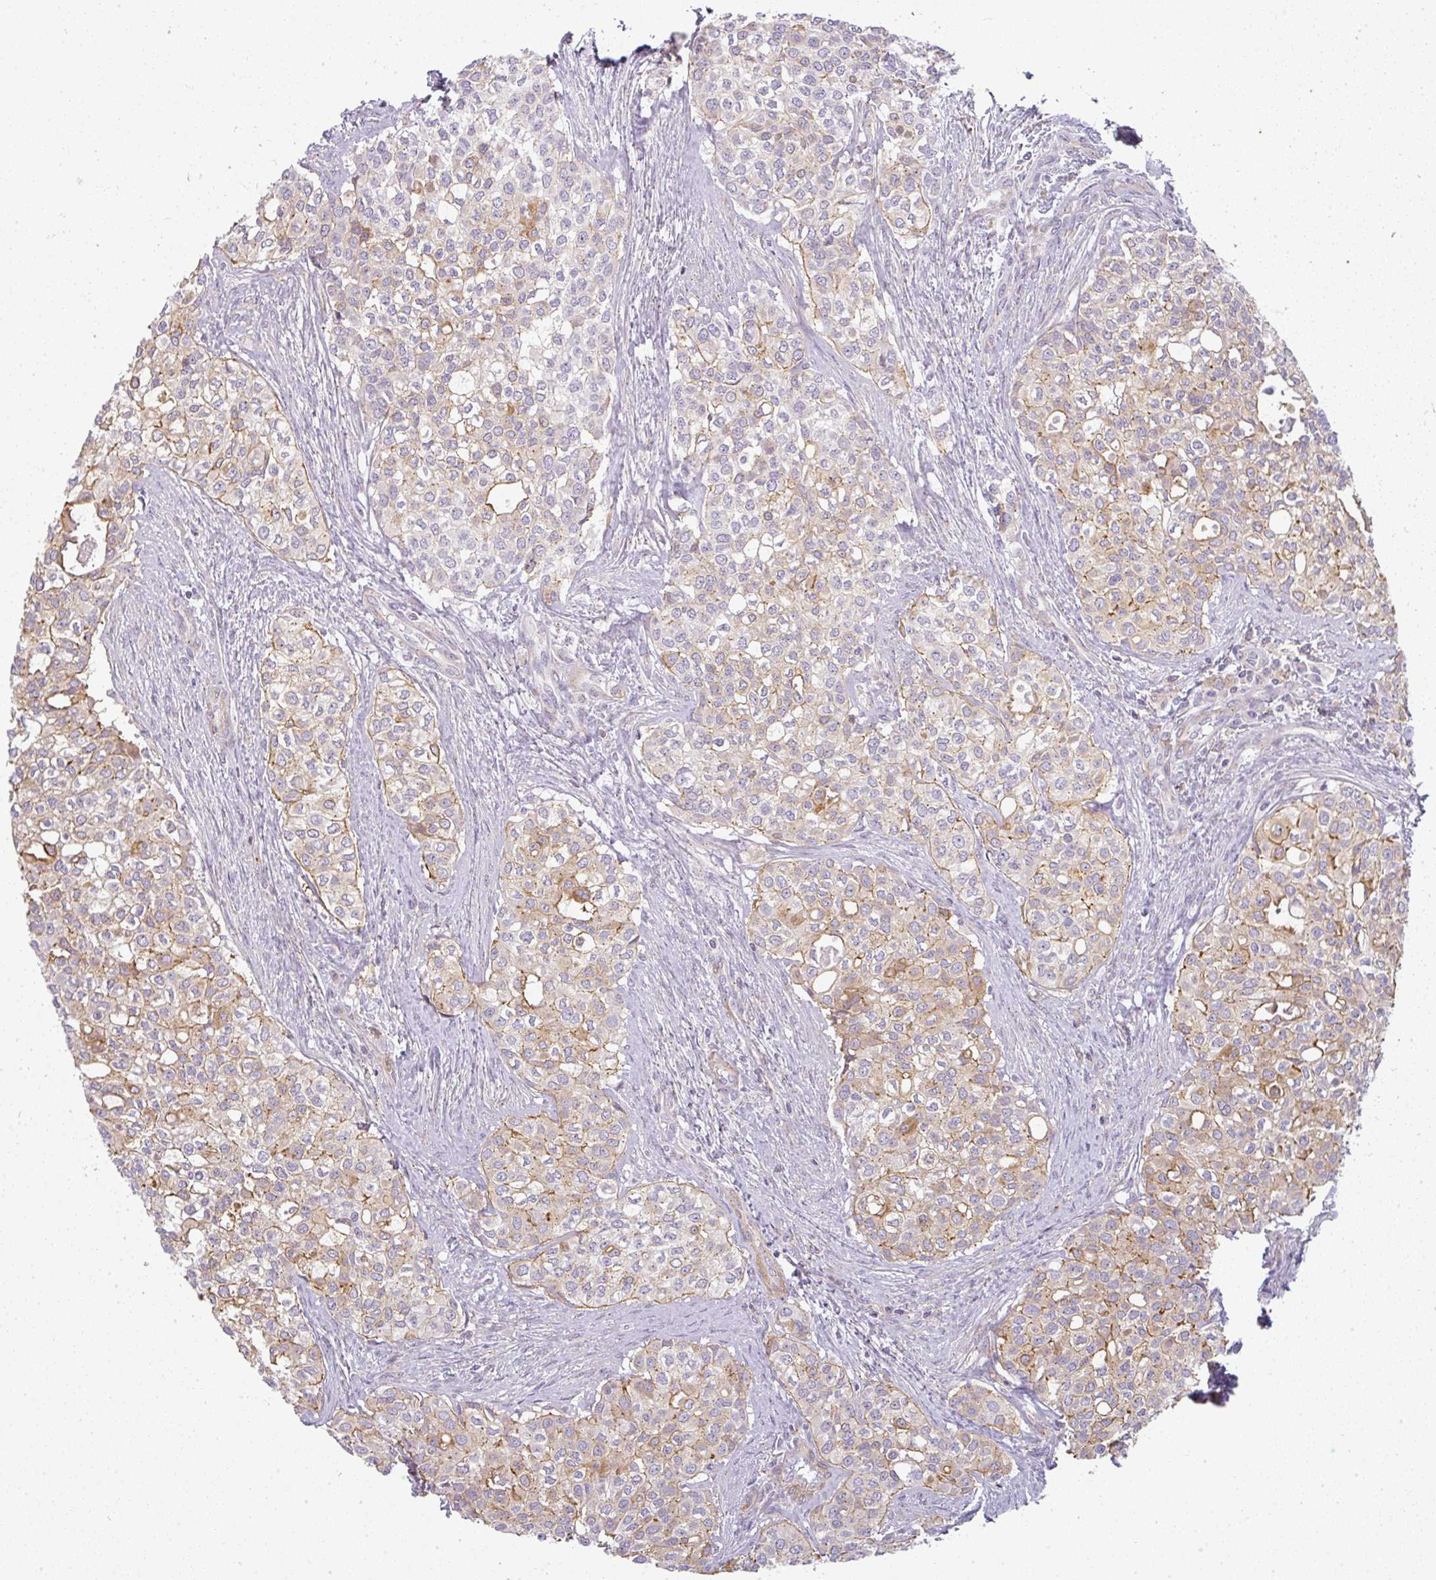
{"staining": {"intensity": "weak", "quantity": "25%-75%", "location": "cytoplasmic/membranous"}, "tissue": "head and neck cancer", "cell_type": "Tumor cells", "image_type": "cancer", "snomed": [{"axis": "morphology", "description": "Adenocarcinoma, NOS"}, {"axis": "topography", "description": "Head-Neck"}], "caption": "Immunohistochemical staining of human head and neck cancer (adenocarcinoma) reveals low levels of weak cytoplasmic/membranous protein positivity in approximately 25%-75% of tumor cells. (Stains: DAB (3,3'-diaminobenzidine) in brown, nuclei in blue, Microscopy: brightfield microscopy at high magnification).", "gene": "SULF1", "patient": {"sex": "male", "age": 81}}